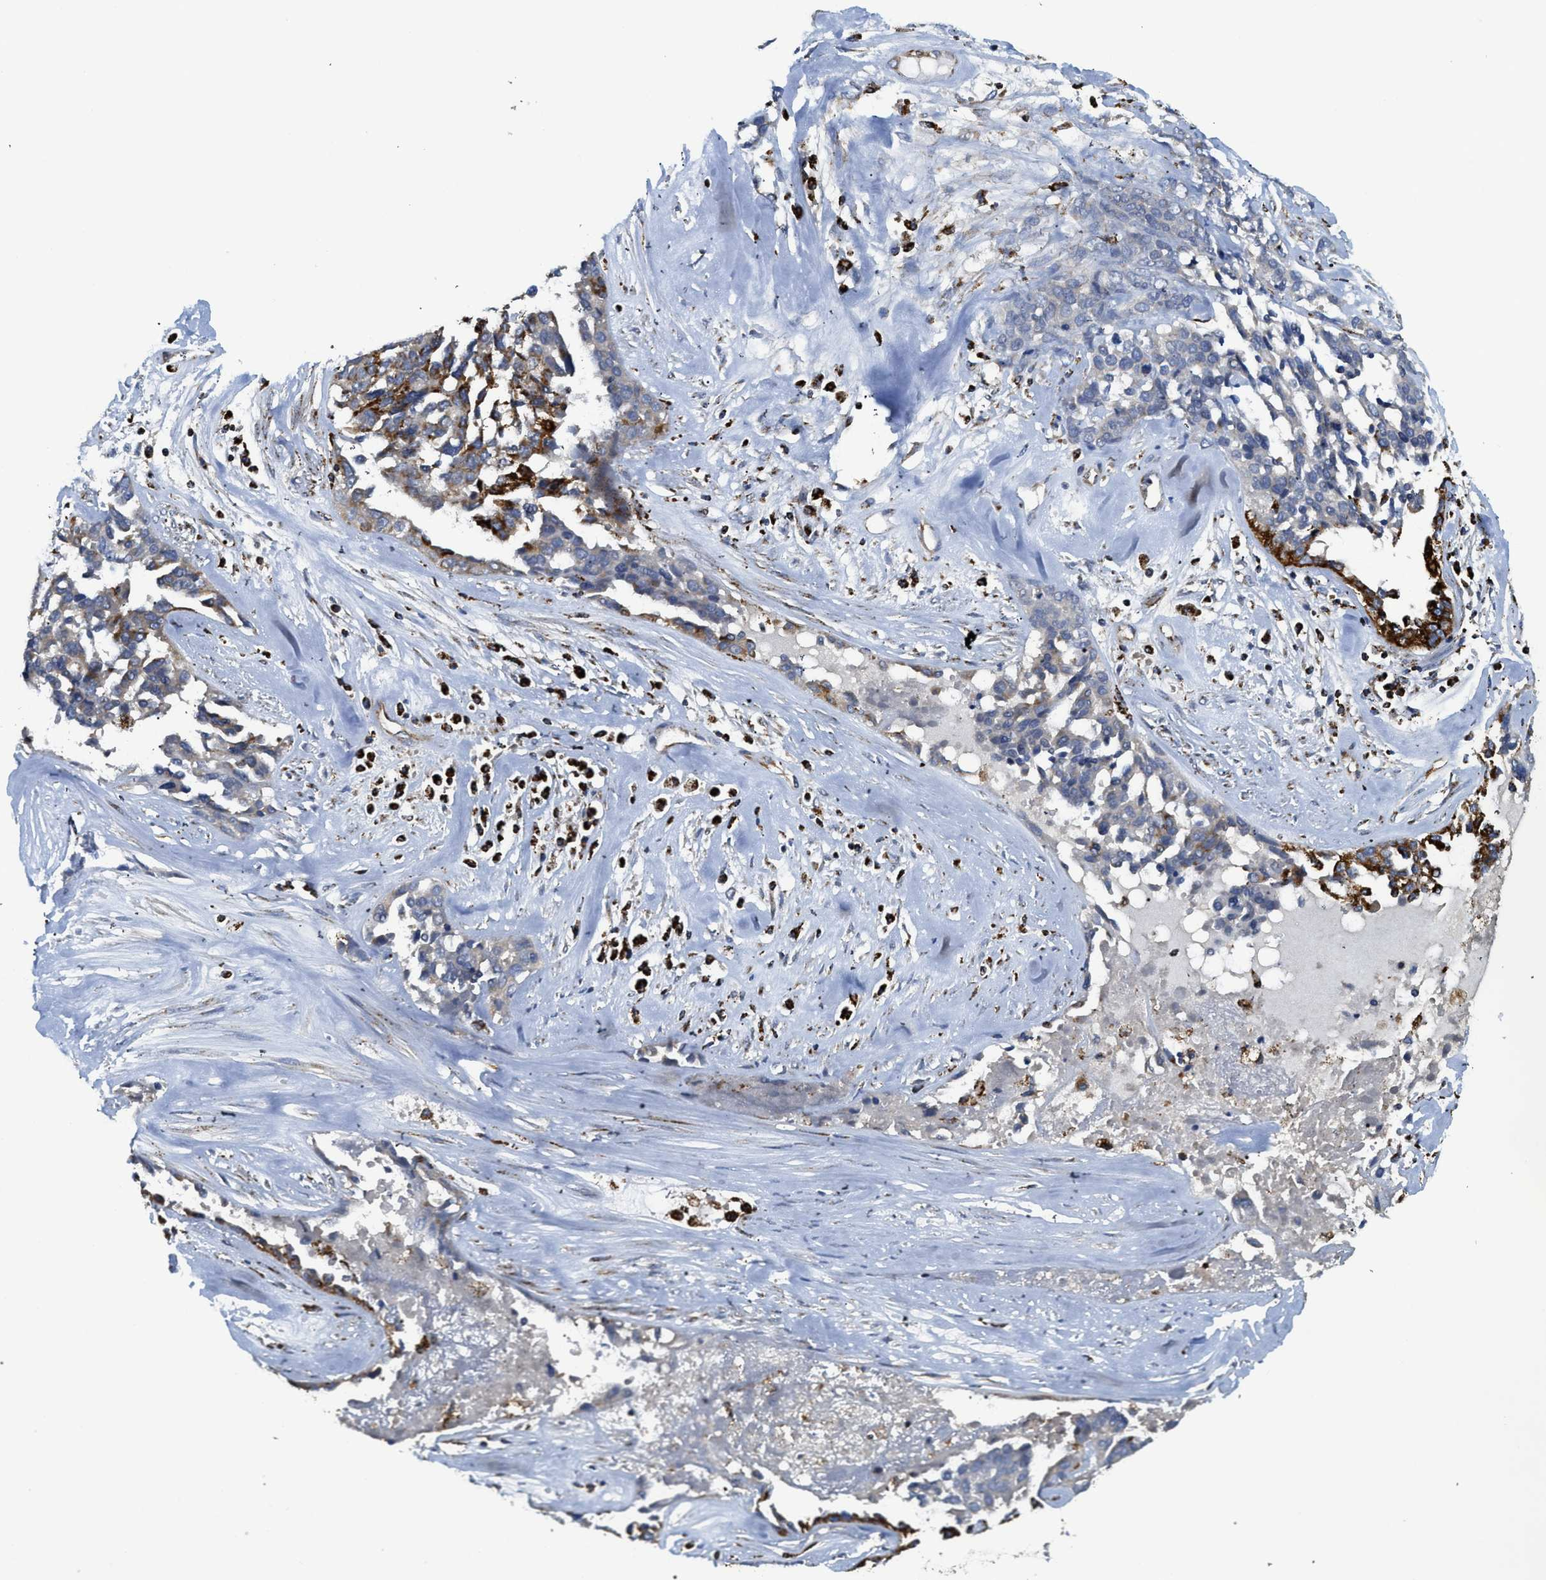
{"staining": {"intensity": "strong", "quantity": "<25%", "location": "cytoplasmic/membranous"}, "tissue": "ovarian cancer", "cell_type": "Tumor cells", "image_type": "cancer", "snomed": [{"axis": "morphology", "description": "Cystadenocarcinoma, serous, NOS"}, {"axis": "topography", "description": "Ovary"}], "caption": "The micrograph shows a brown stain indicating the presence of a protein in the cytoplasmic/membranous of tumor cells in ovarian cancer (serous cystadenocarcinoma).", "gene": "SQOR", "patient": {"sex": "female", "age": 44}}